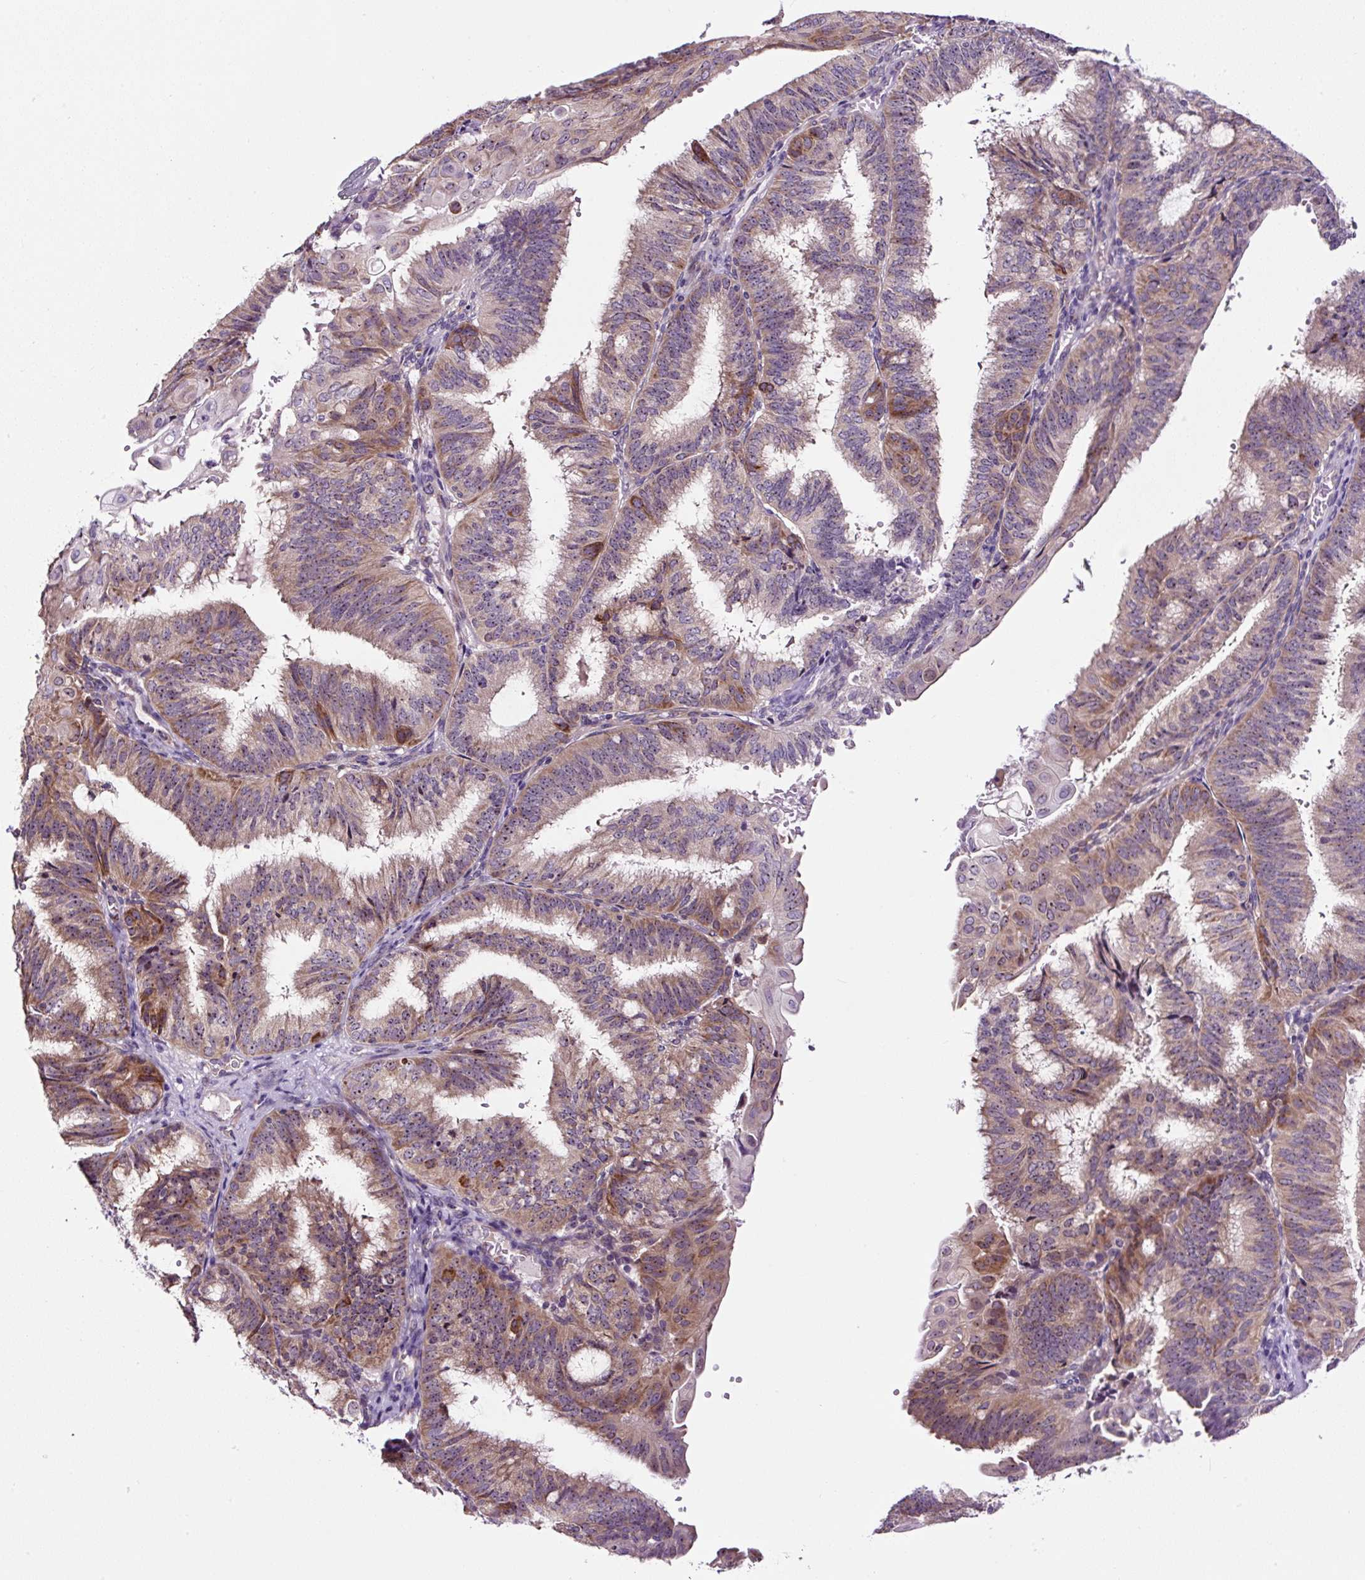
{"staining": {"intensity": "moderate", "quantity": "<25%", "location": "cytoplasmic/membranous"}, "tissue": "endometrial cancer", "cell_type": "Tumor cells", "image_type": "cancer", "snomed": [{"axis": "morphology", "description": "Adenocarcinoma, NOS"}, {"axis": "topography", "description": "Endometrium"}], "caption": "Immunohistochemistry (DAB) staining of human endometrial cancer (adenocarcinoma) reveals moderate cytoplasmic/membranous protein staining in about <25% of tumor cells. The staining was performed using DAB to visualize the protein expression in brown, while the nuclei were stained in blue with hematoxylin (Magnification: 20x).", "gene": "NOM1", "patient": {"sex": "female", "age": 49}}